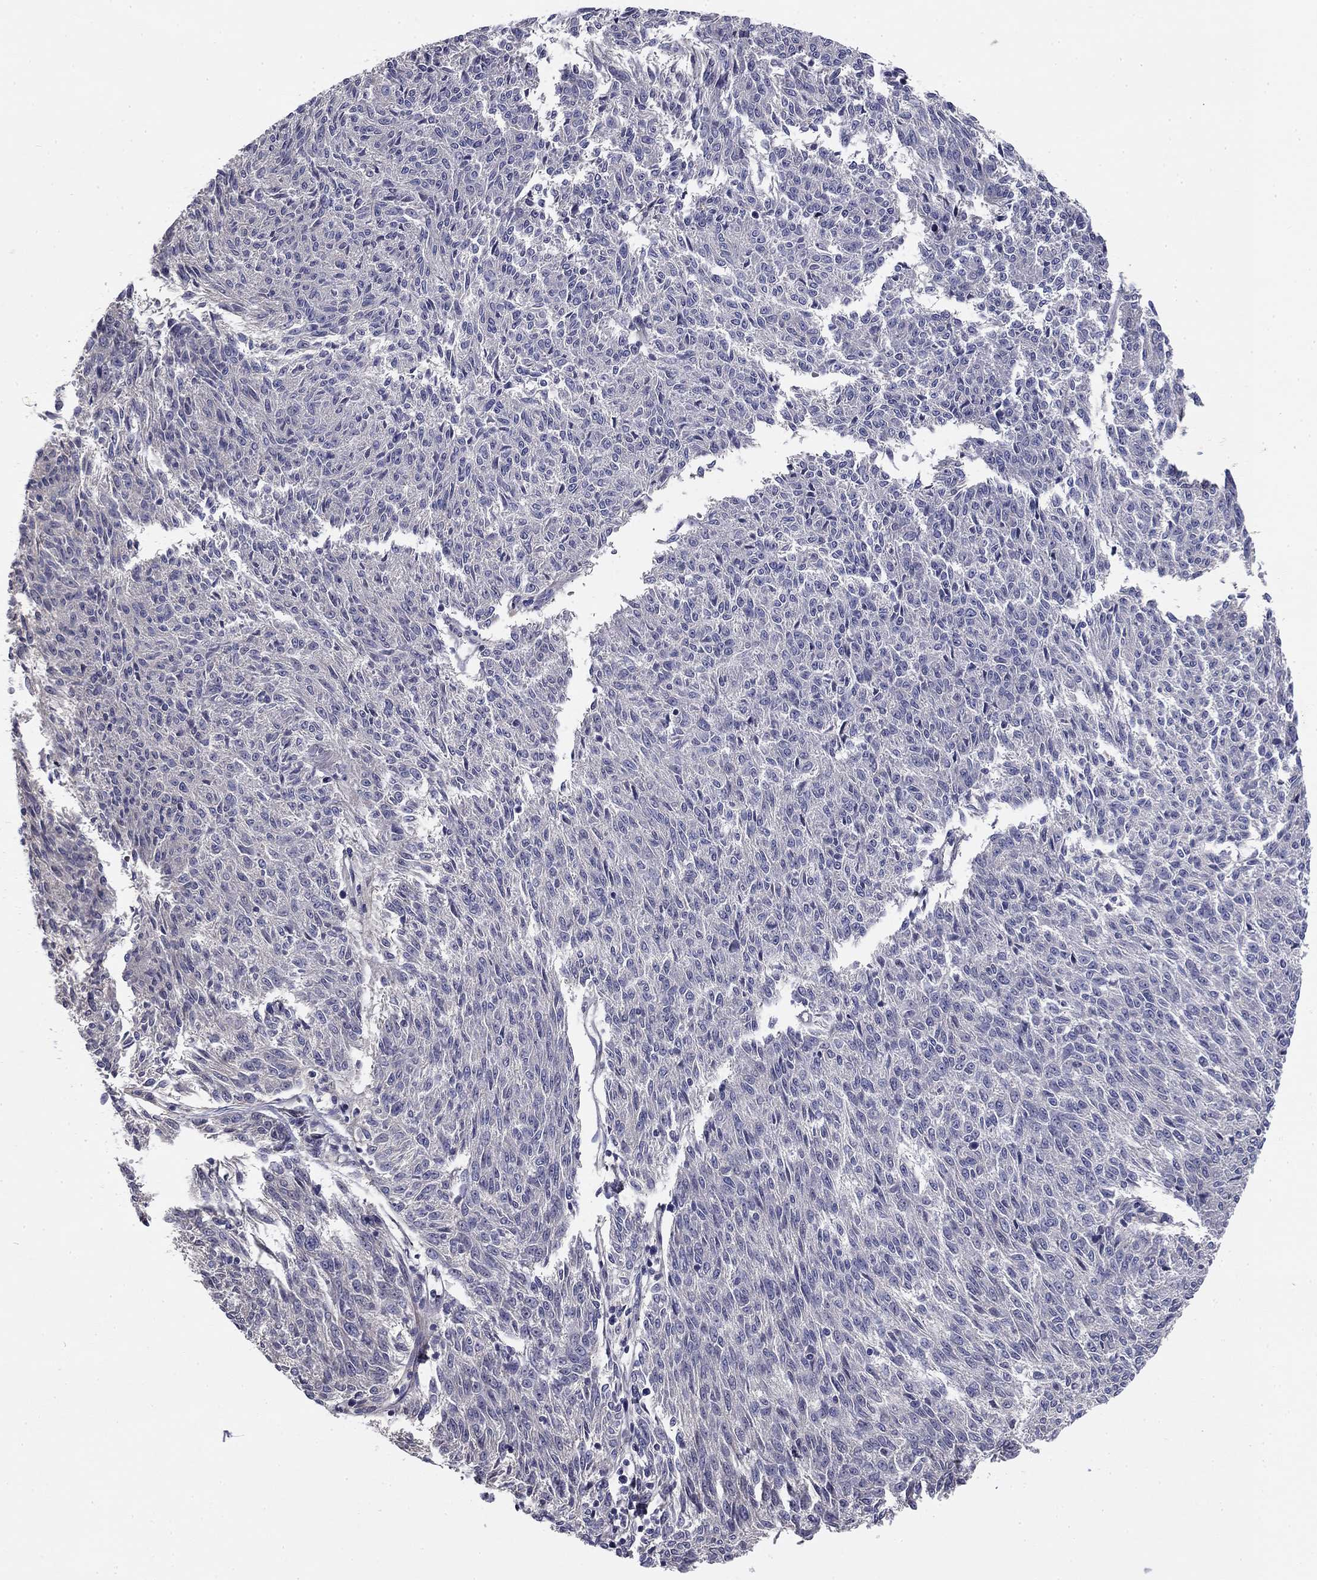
{"staining": {"intensity": "negative", "quantity": "none", "location": "none"}, "tissue": "melanoma", "cell_type": "Tumor cells", "image_type": "cancer", "snomed": [{"axis": "morphology", "description": "Malignant melanoma, NOS"}, {"axis": "topography", "description": "Skin"}], "caption": "The image demonstrates no staining of tumor cells in malignant melanoma.", "gene": "CPLX4", "patient": {"sex": "female", "age": 72}}